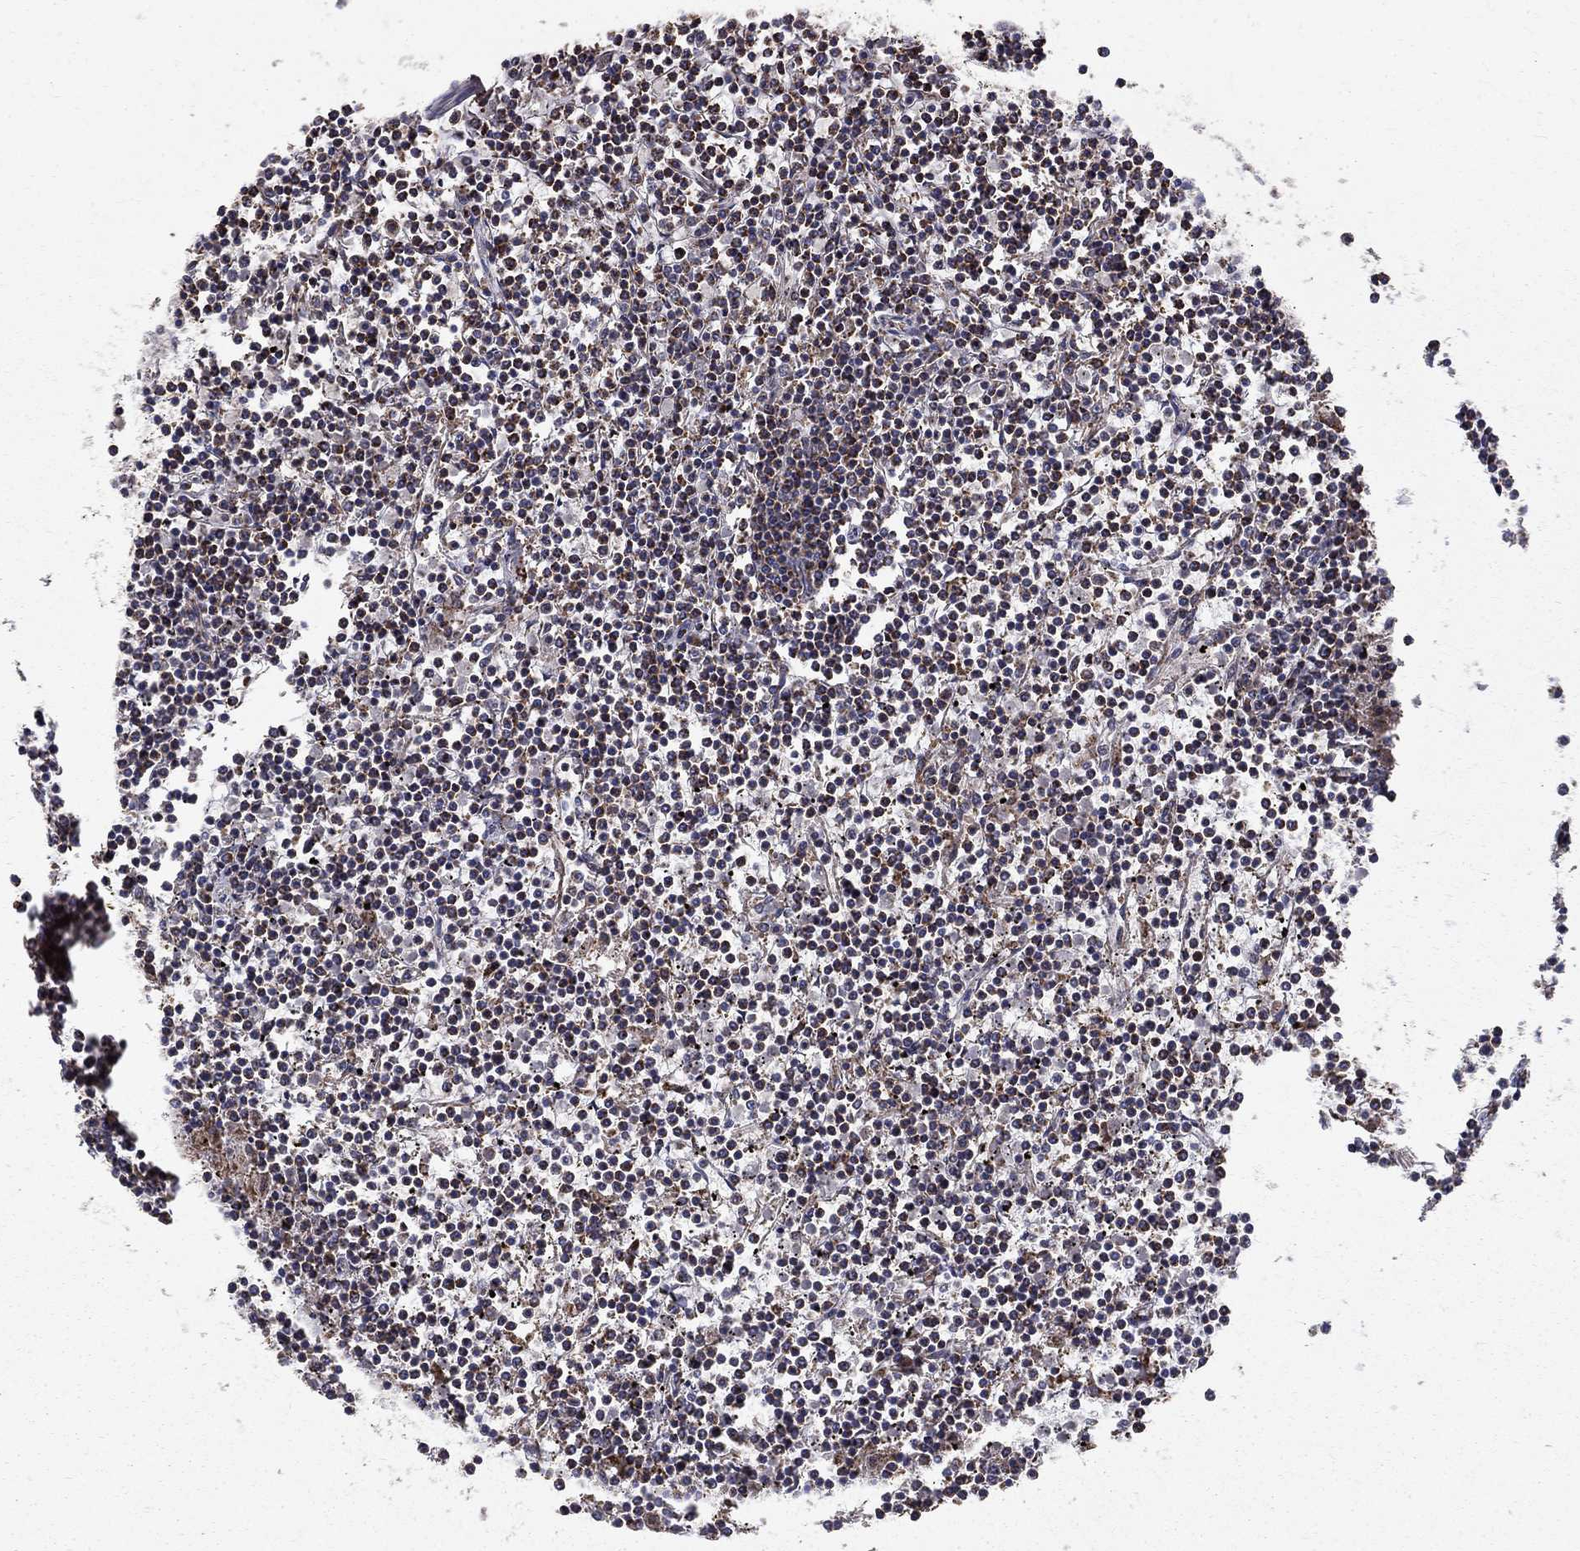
{"staining": {"intensity": "moderate", "quantity": "<25%", "location": "cytoplasmic/membranous"}, "tissue": "lymphoma", "cell_type": "Tumor cells", "image_type": "cancer", "snomed": [{"axis": "morphology", "description": "Malignant lymphoma, non-Hodgkin's type, Low grade"}, {"axis": "topography", "description": "Spleen"}], "caption": "The micrograph reveals immunohistochemical staining of lymphoma. There is moderate cytoplasmic/membranous positivity is seen in approximately <25% of tumor cells. The staining is performed using DAB brown chromogen to label protein expression. The nuclei are counter-stained blue using hematoxylin.", "gene": "NDUFS8", "patient": {"sex": "female", "age": 19}}